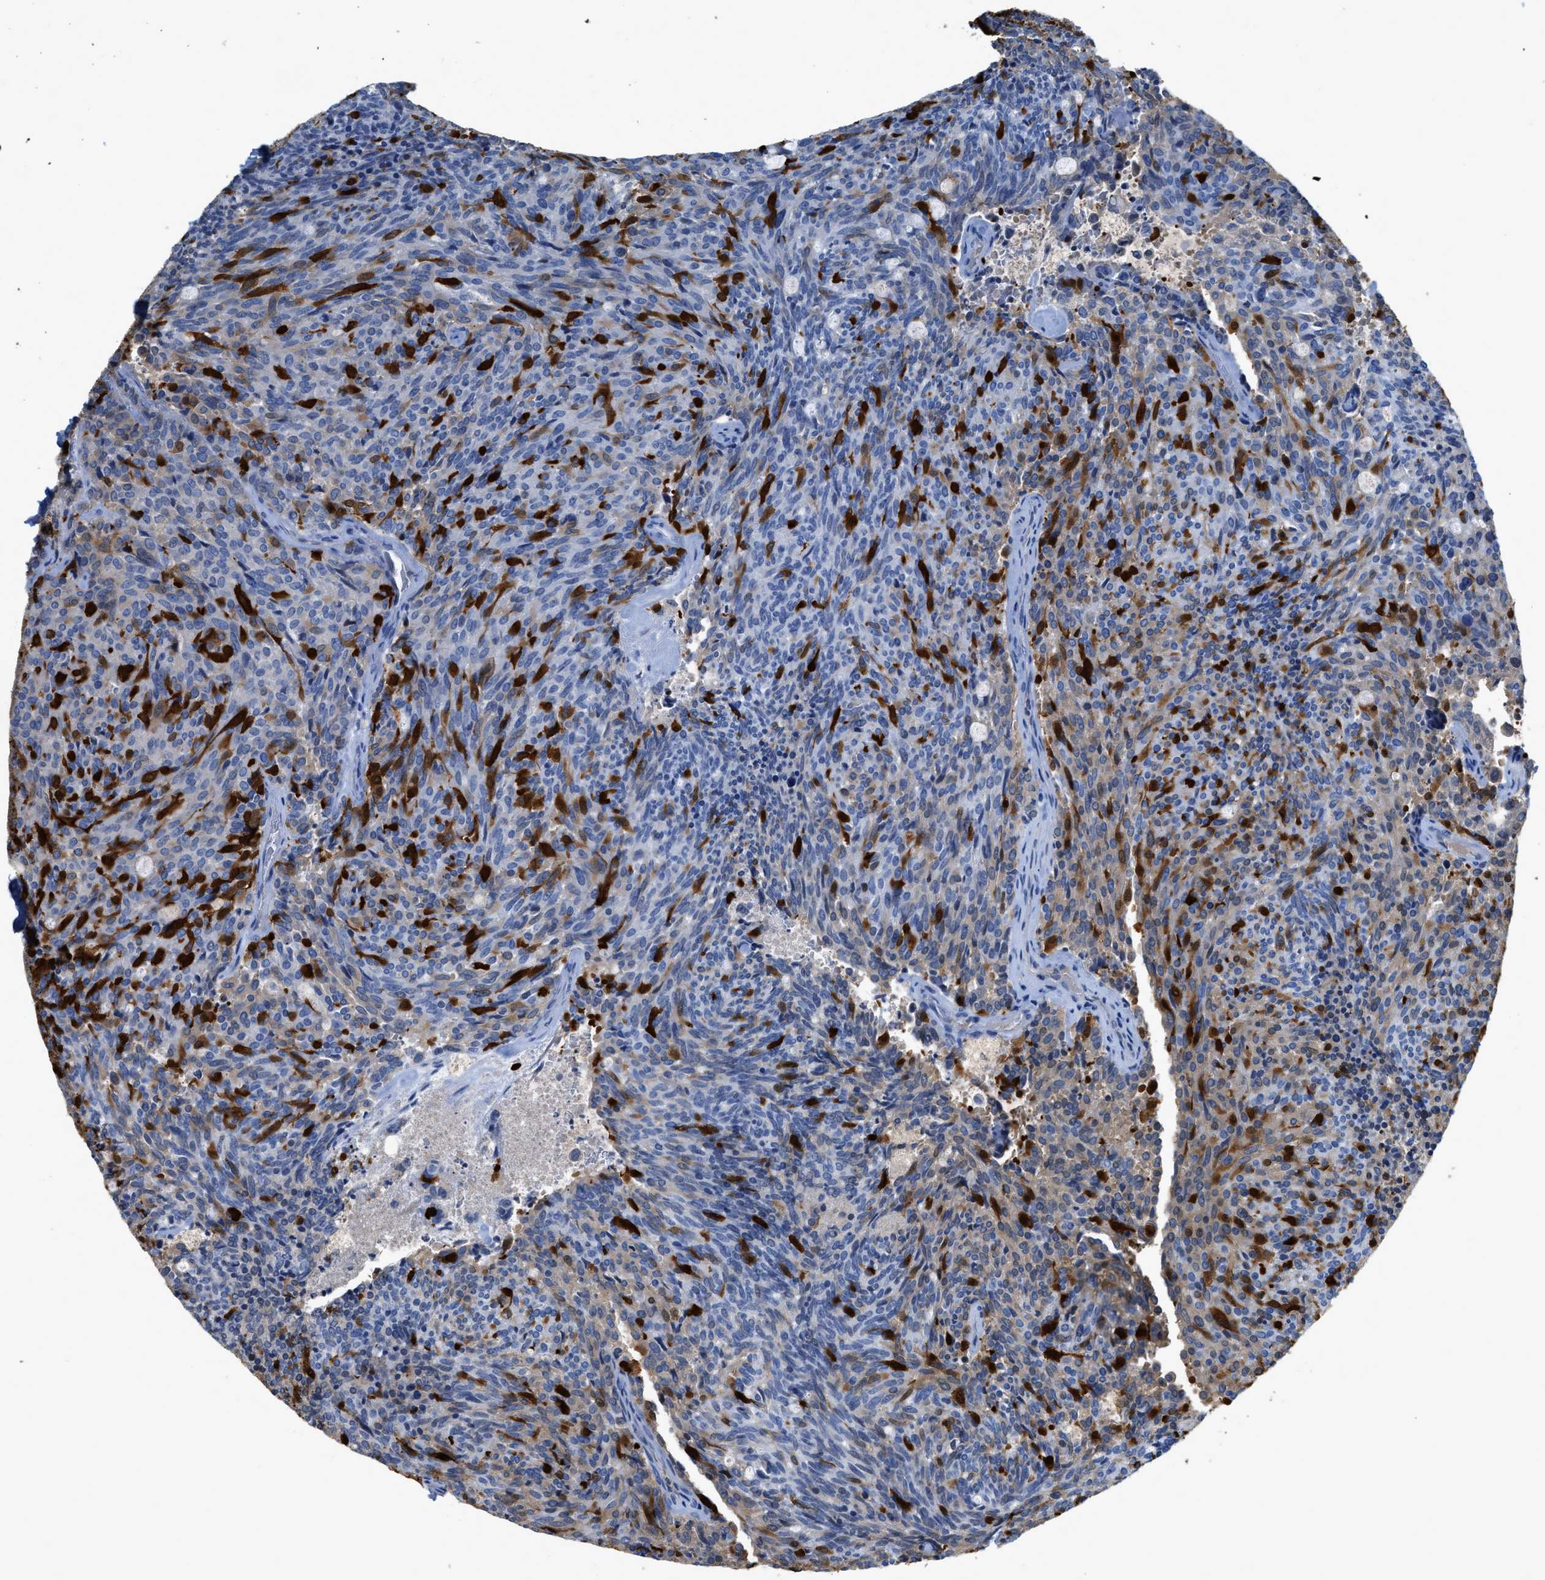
{"staining": {"intensity": "strong", "quantity": "<25%", "location": "cytoplasmic/membranous"}, "tissue": "carcinoid", "cell_type": "Tumor cells", "image_type": "cancer", "snomed": [{"axis": "morphology", "description": "Carcinoid, malignant, NOS"}, {"axis": "topography", "description": "Pancreas"}], "caption": "This image exhibits IHC staining of human malignant carcinoid, with medium strong cytoplasmic/membranous staining in approximately <25% of tumor cells.", "gene": "CRYM", "patient": {"sex": "female", "age": 54}}